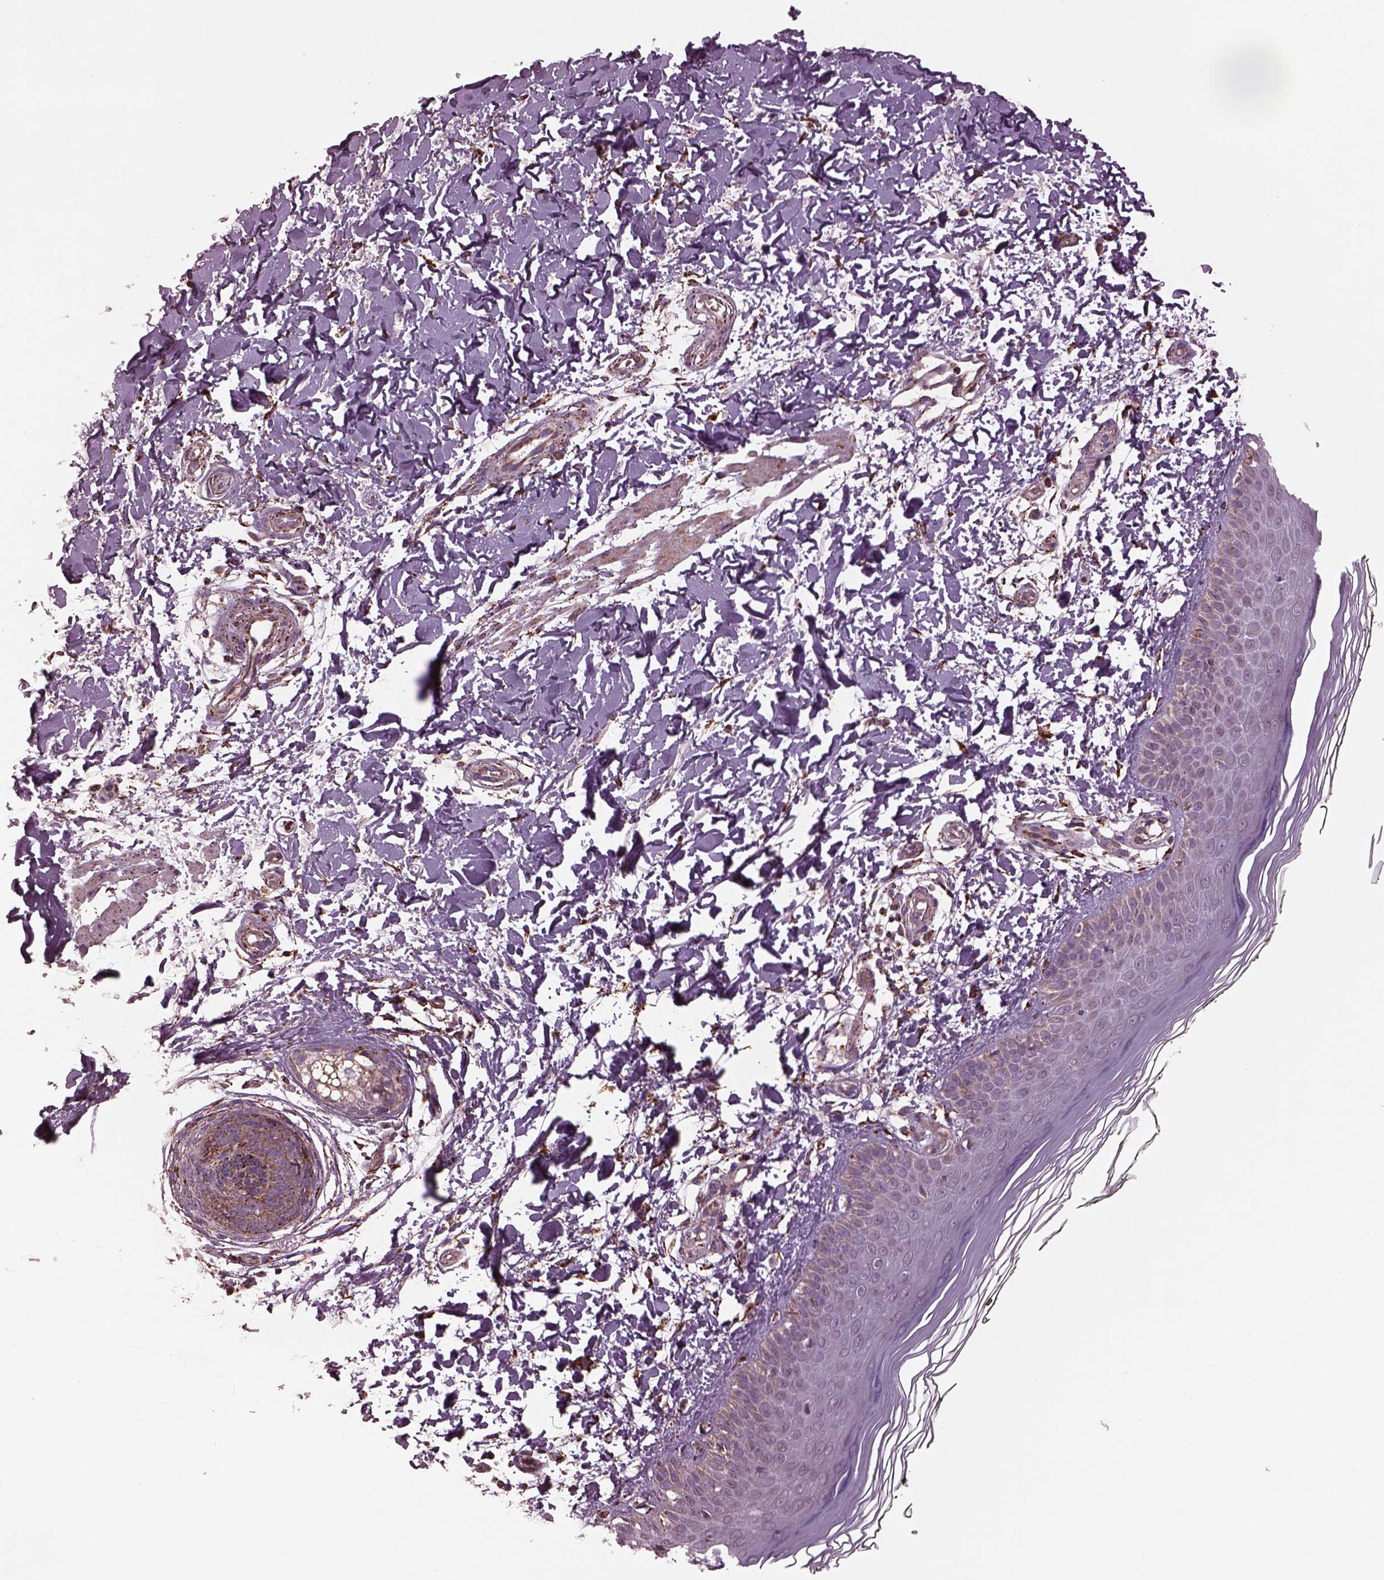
{"staining": {"intensity": "strong", "quantity": ">75%", "location": "cytoplasmic/membranous"}, "tissue": "skin", "cell_type": "Fibroblasts", "image_type": "normal", "snomed": [{"axis": "morphology", "description": "Normal tissue, NOS"}, {"axis": "topography", "description": "Skin"}], "caption": "Skin was stained to show a protein in brown. There is high levels of strong cytoplasmic/membranous expression in approximately >75% of fibroblasts.", "gene": "TMEM254", "patient": {"sex": "female", "age": 62}}